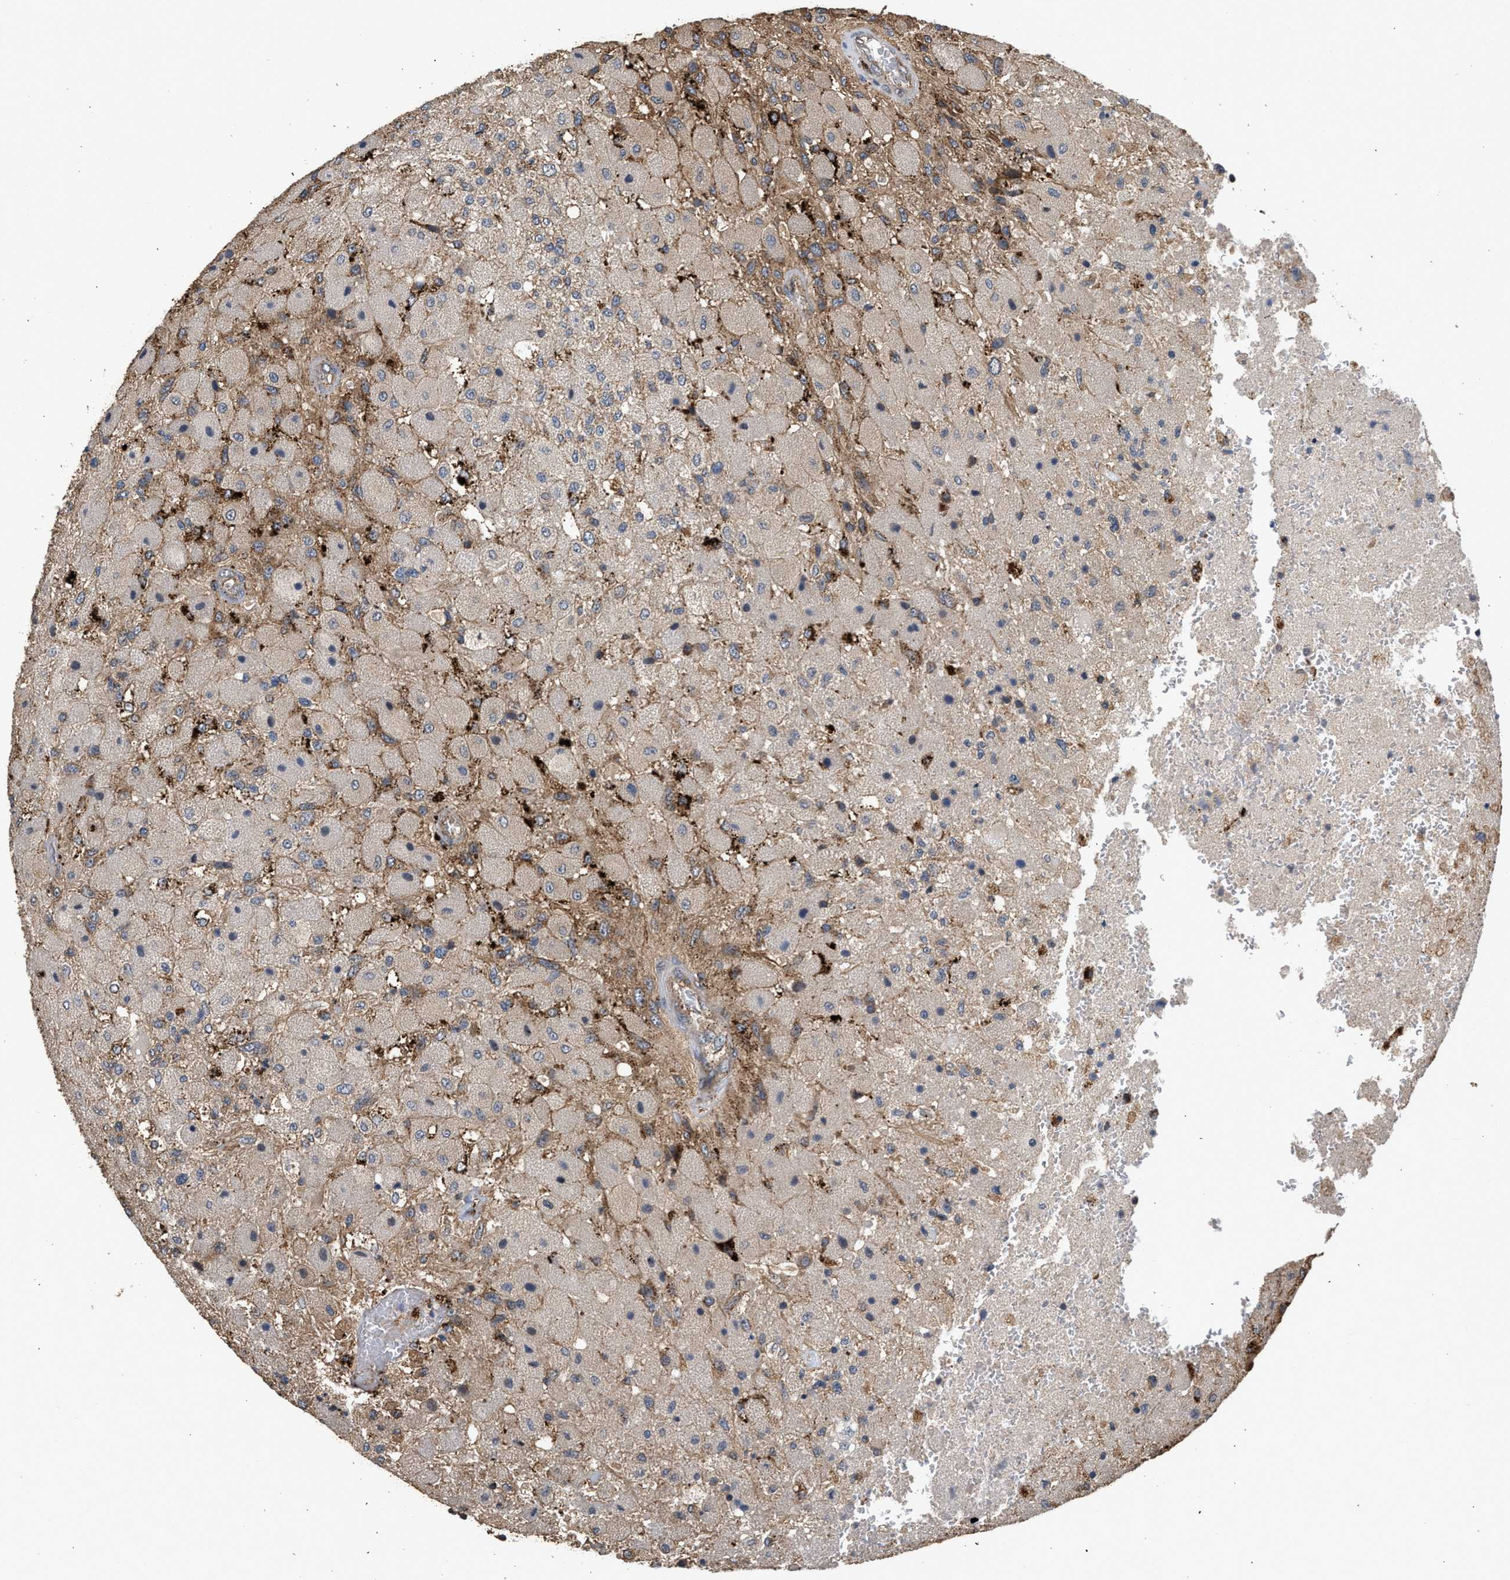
{"staining": {"intensity": "moderate", "quantity": "<25%", "location": "cytoplasmic/membranous"}, "tissue": "glioma", "cell_type": "Tumor cells", "image_type": "cancer", "snomed": [{"axis": "morphology", "description": "Normal tissue, NOS"}, {"axis": "morphology", "description": "Glioma, malignant, High grade"}, {"axis": "topography", "description": "Cerebral cortex"}], "caption": "A photomicrograph showing moderate cytoplasmic/membranous staining in approximately <25% of tumor cells in glioma, as visualized by brown immunohistochemical staining.", "gene": "CTSV", "patient": {"sex": "male", "age": 77}}